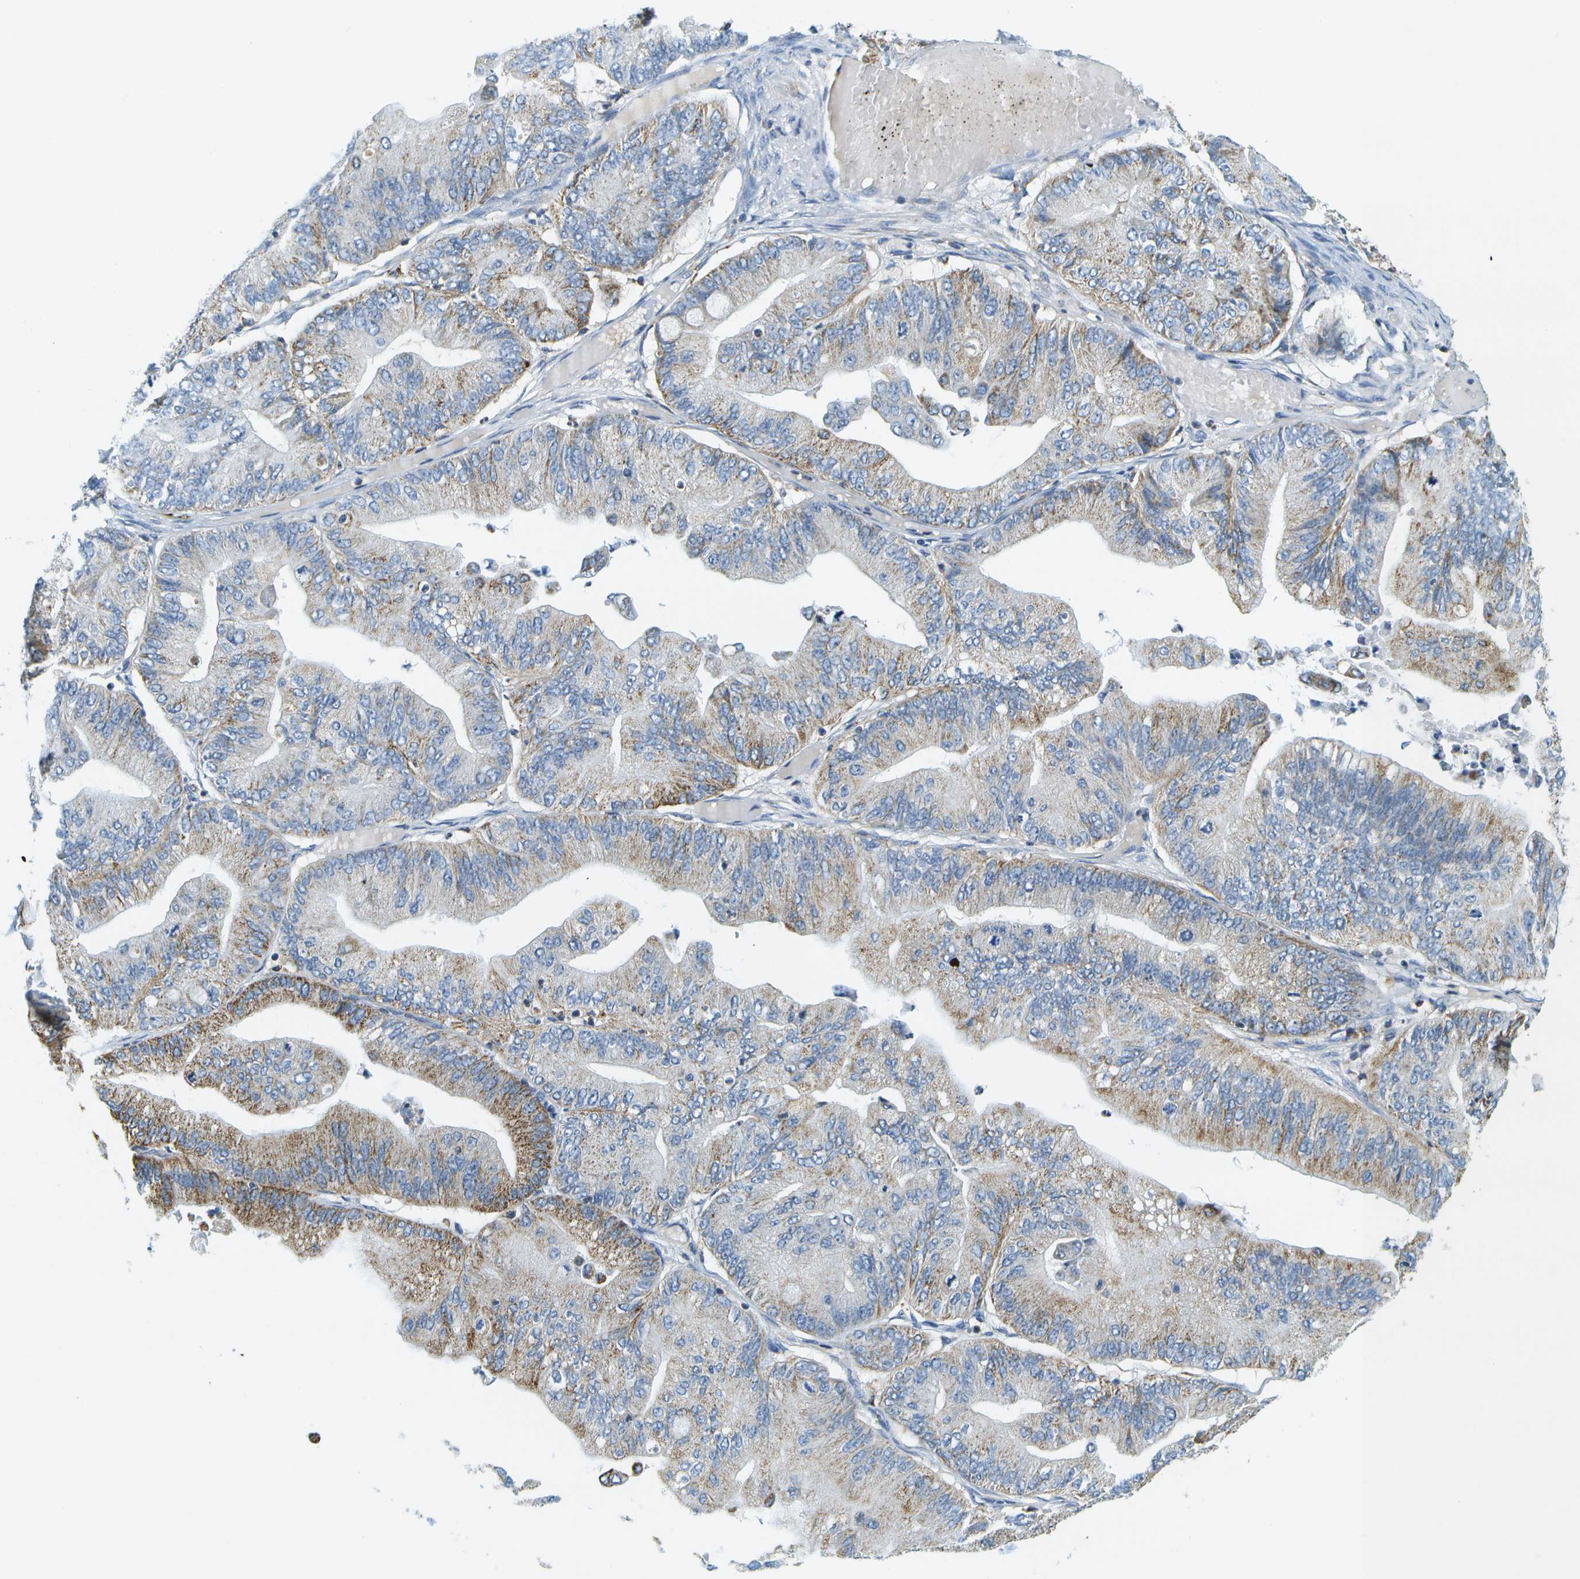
{"staining": {"intensity": "moderate", "quantity": "25%-75%", "location": "cytoplasmic/membranous"}, "tissue": "ovarian cancer", "cell_type": "Tumor cells", "image_type": "cancer", "snomed": [{"axis": "morphology", "description": "Cystadenocarcinoma, mucinous, NOS"}, {"axis": "topography", "description": "Ovary"}], "caption": "Ovarian cancer stained with a brown dye shows moderate cytoplasmic/membranous positive expression in about 25%-75% of tumor cells.", "gene": "HLCS", "patient": {"sex": "female", "age": 61}}